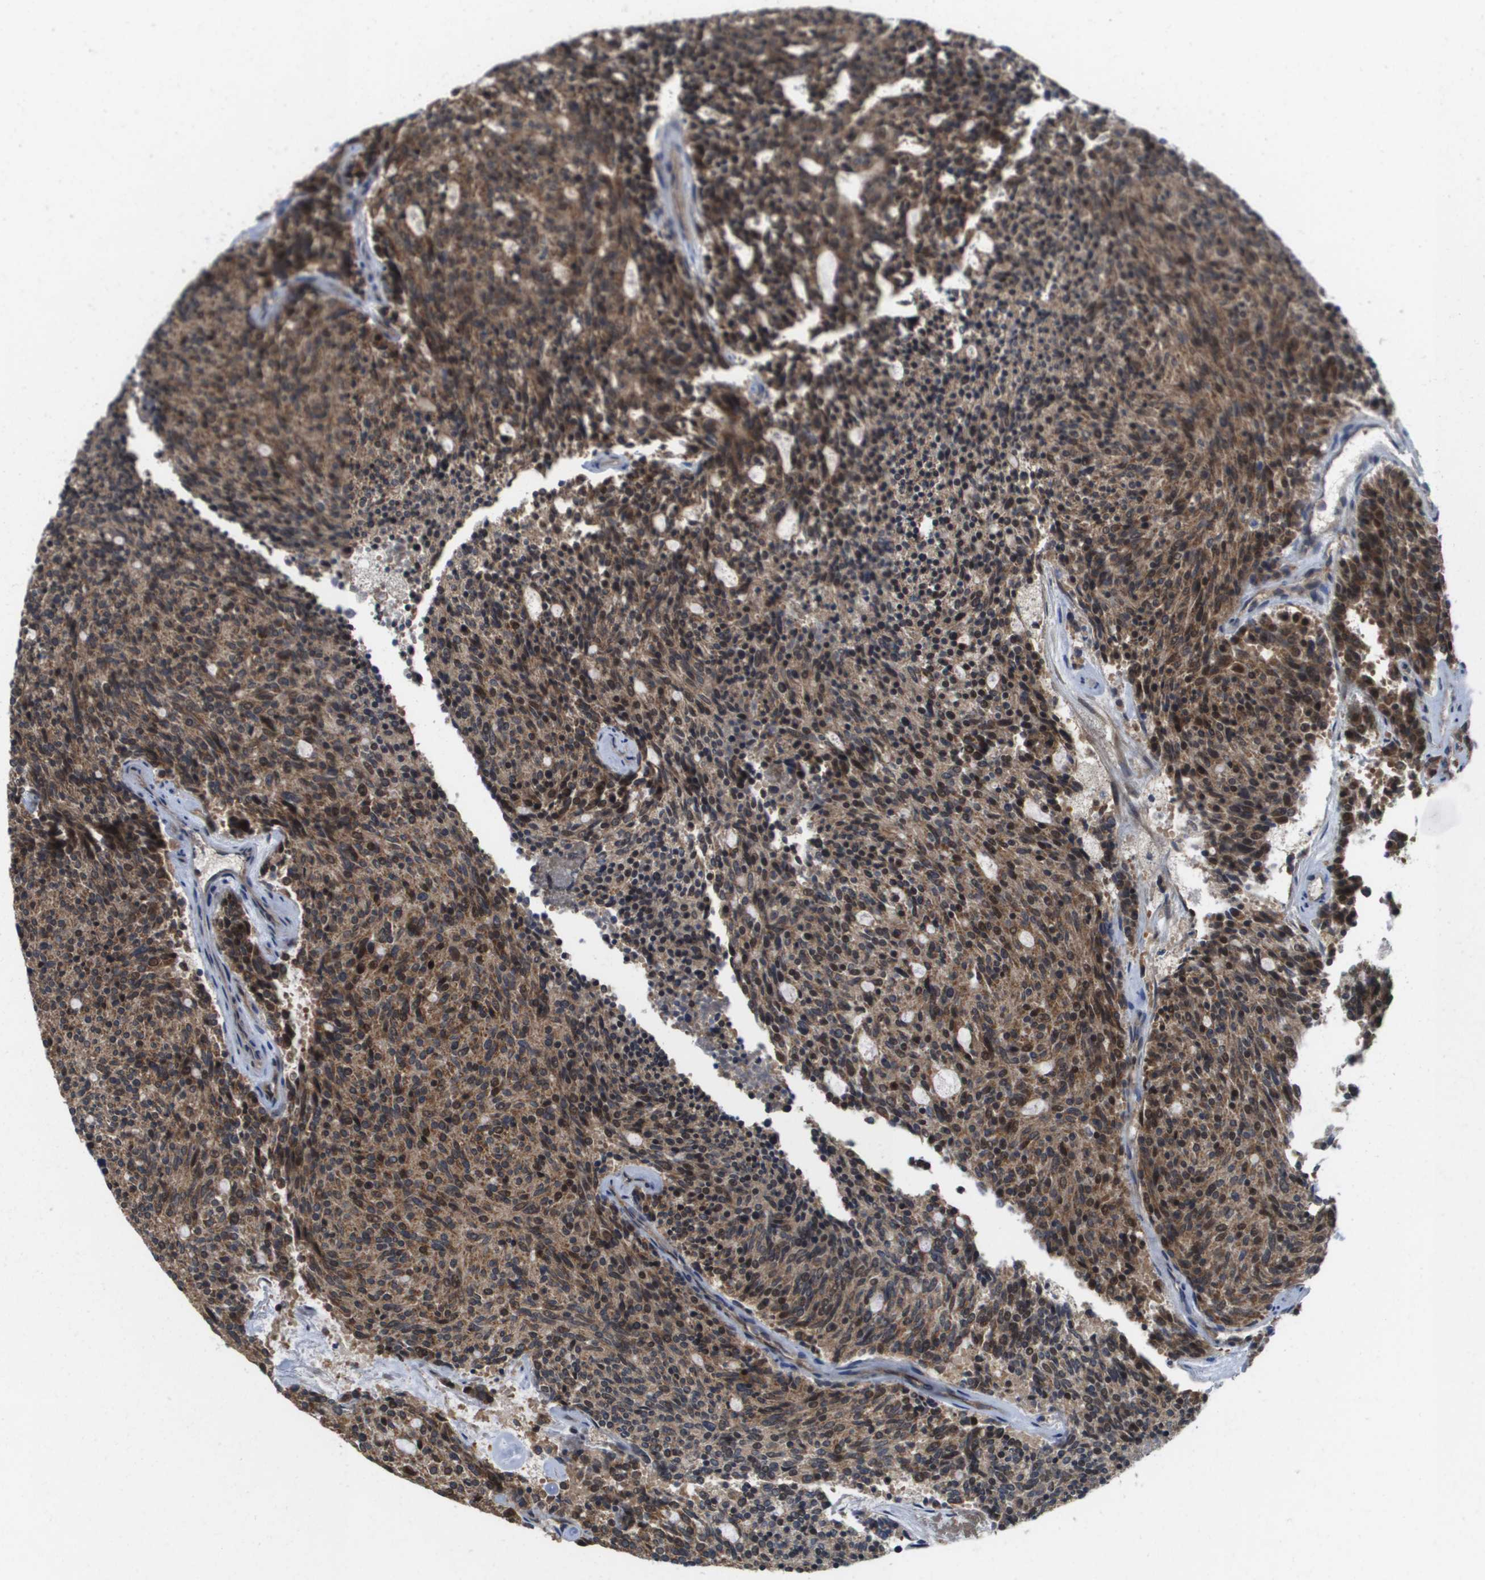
{"staining": {"intensity": "moderate", "quantity": ">75%", "location": "cytoplasmic/membranous"}, "tissue": "carcinoid", "cell_type": "Tumor cells", "image_type": "cancer", "snomed": [{"axis": "morphology", "description": "Carcinoid, malignant, NOS"}, {"axis": "topography", "description": "Pancreas"}], "caption": "Human carcinoid (malignant) stained with a brown dye shows moderate cytoplasmic/membranous positive staining in approximately >75% of tumor cells.", "gene": "RBM38", "patient": {"sex": "female", "age": 54}}